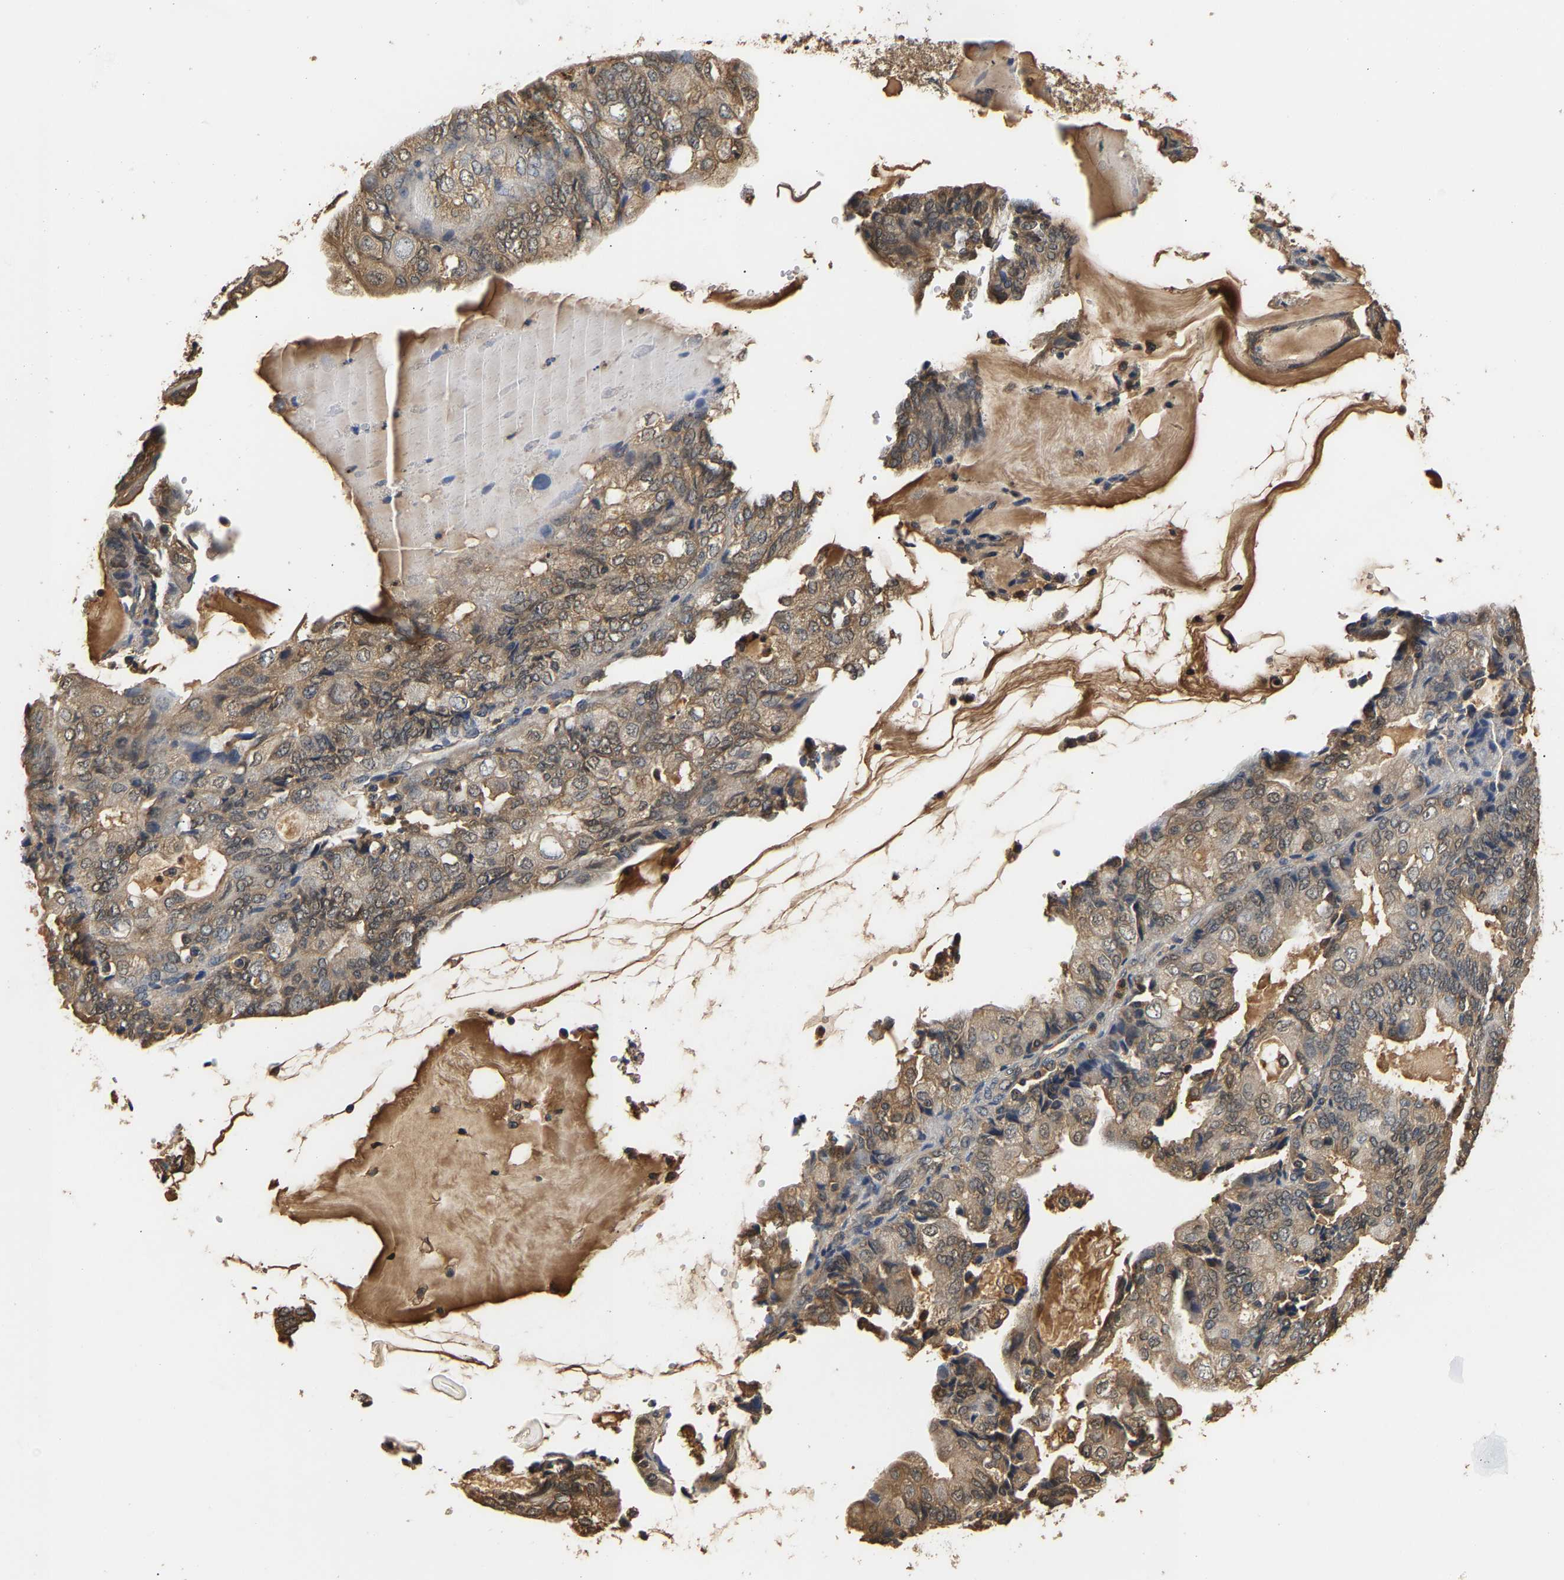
{"staining": {"intensity": "weak", "quantity": ">75%", "location": "cytoplasmic/membranous"}, "tissue": "endometrial cancer", "cell_type": "Tumor cells", "image_type": "cancer", "snomed": [{"axis": "morphology", "description": "Adenocarcinoma, NOS"}, {"axis": "topography", "description": "Endometrium"}], "caption": "The histopathology image shows staining of endometrial cancer, revealing weak cytoplasmic/membranous protein expression (brown color) within tumor cells.", "gene": "GPI", "patient": {"sex": "female", "age": 81}}